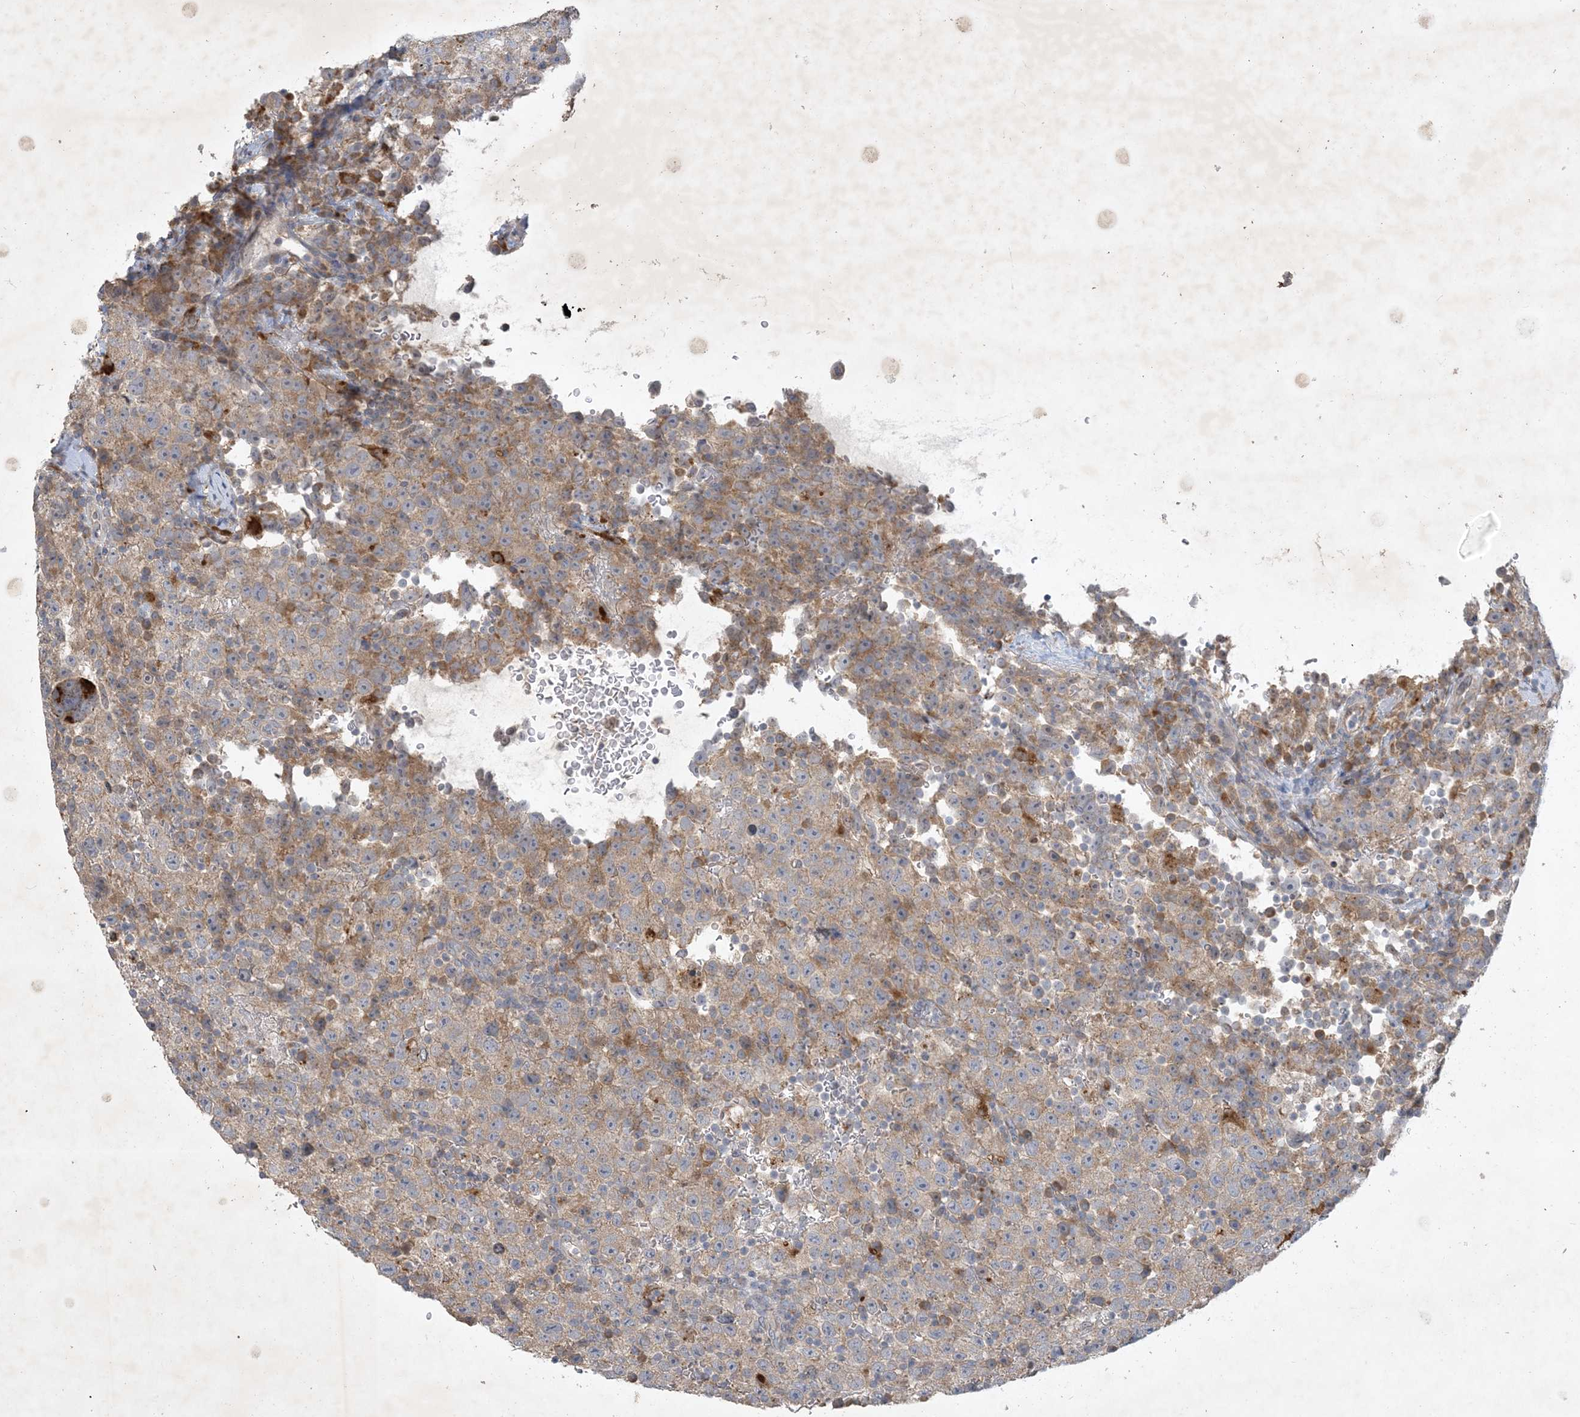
{"staining": {"intensity": "weak", "quantity": "25%-75%", "location": "cytoplasmic/membranous"}, "tissue": "testis cancer", "cell_type": "Tumor cells", "image_type": "cancer", "snomed": [{"axis": "morphology", "description": "Seminoma, NOS"}, {"axis": "topography", "description": "Testis"}], "caption": "Brown immunohistochemical staining in testis seminoma shows weak cytoplasmic/membranous expression in approximately 25%-75% of tumor cells. Ihc stains the protein in brown and the nuclei are stained blue.", "gene": "MRPS18A", "patient": {"sex": "male", "age": 22}}